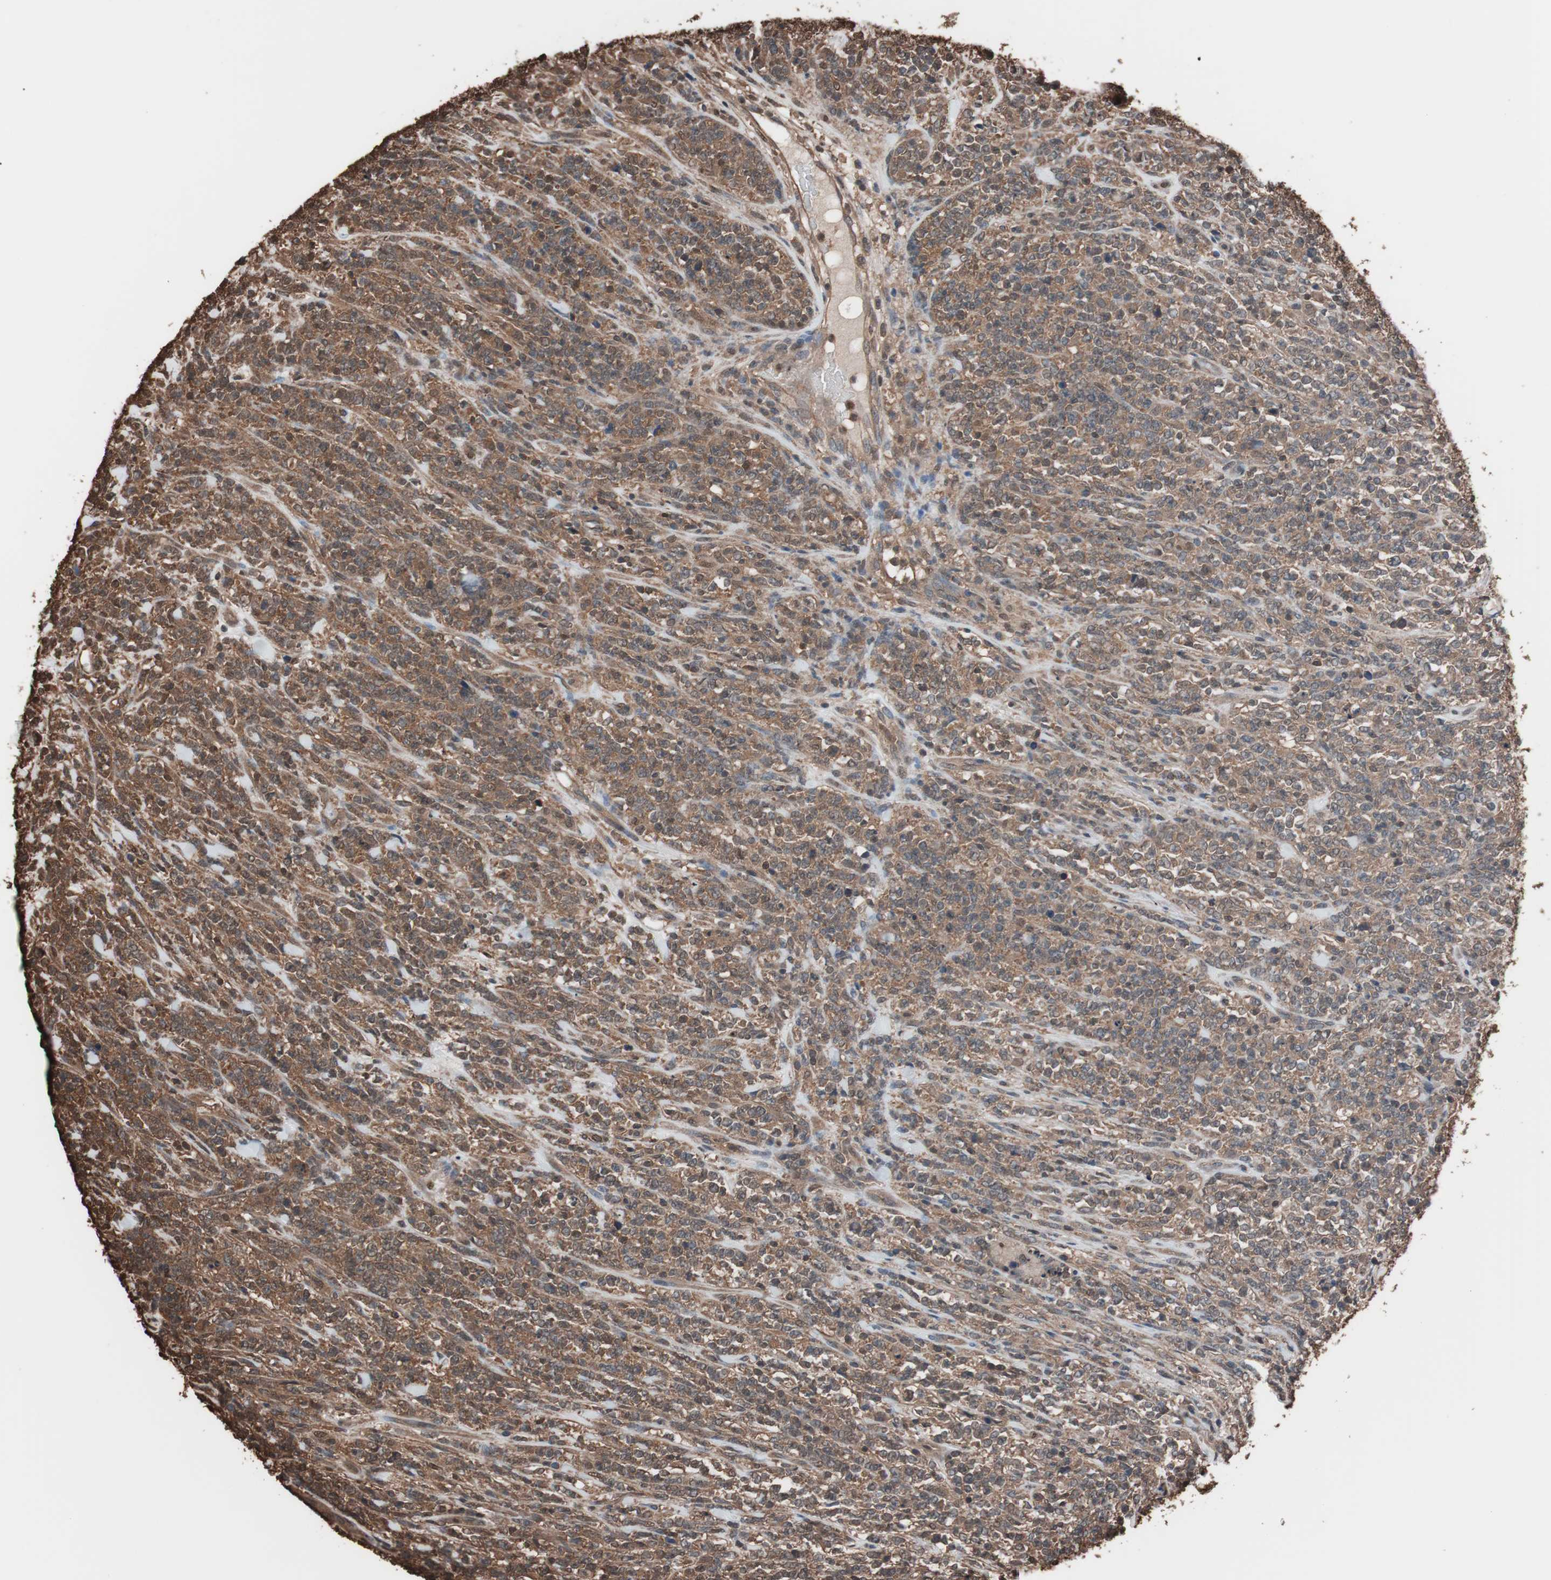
{"staining": {"intensity": "moderate", "quantity": ">75%", "location": "cytoplasmic/membranous"}, "tissue": "lymphoma", "cell_type": "Tumor cells", "image_type": "cancer", "snomed": [{"axis": "morphology", "description": "Malignant lymphoma, non-Hodgkin's type, High grade"}, {"axis": "topography", "description": "Soft tissue"}], "caption": "Human malignant lymphoma, non-Hodgkin's type (high-grade) stained for a protein (brown) reveals moderate cytoplasmic/membranous positive positivity in about >75% of tumor cells.", "gene": "CALM2", "patient": {"sex": "male", "age": 18}}